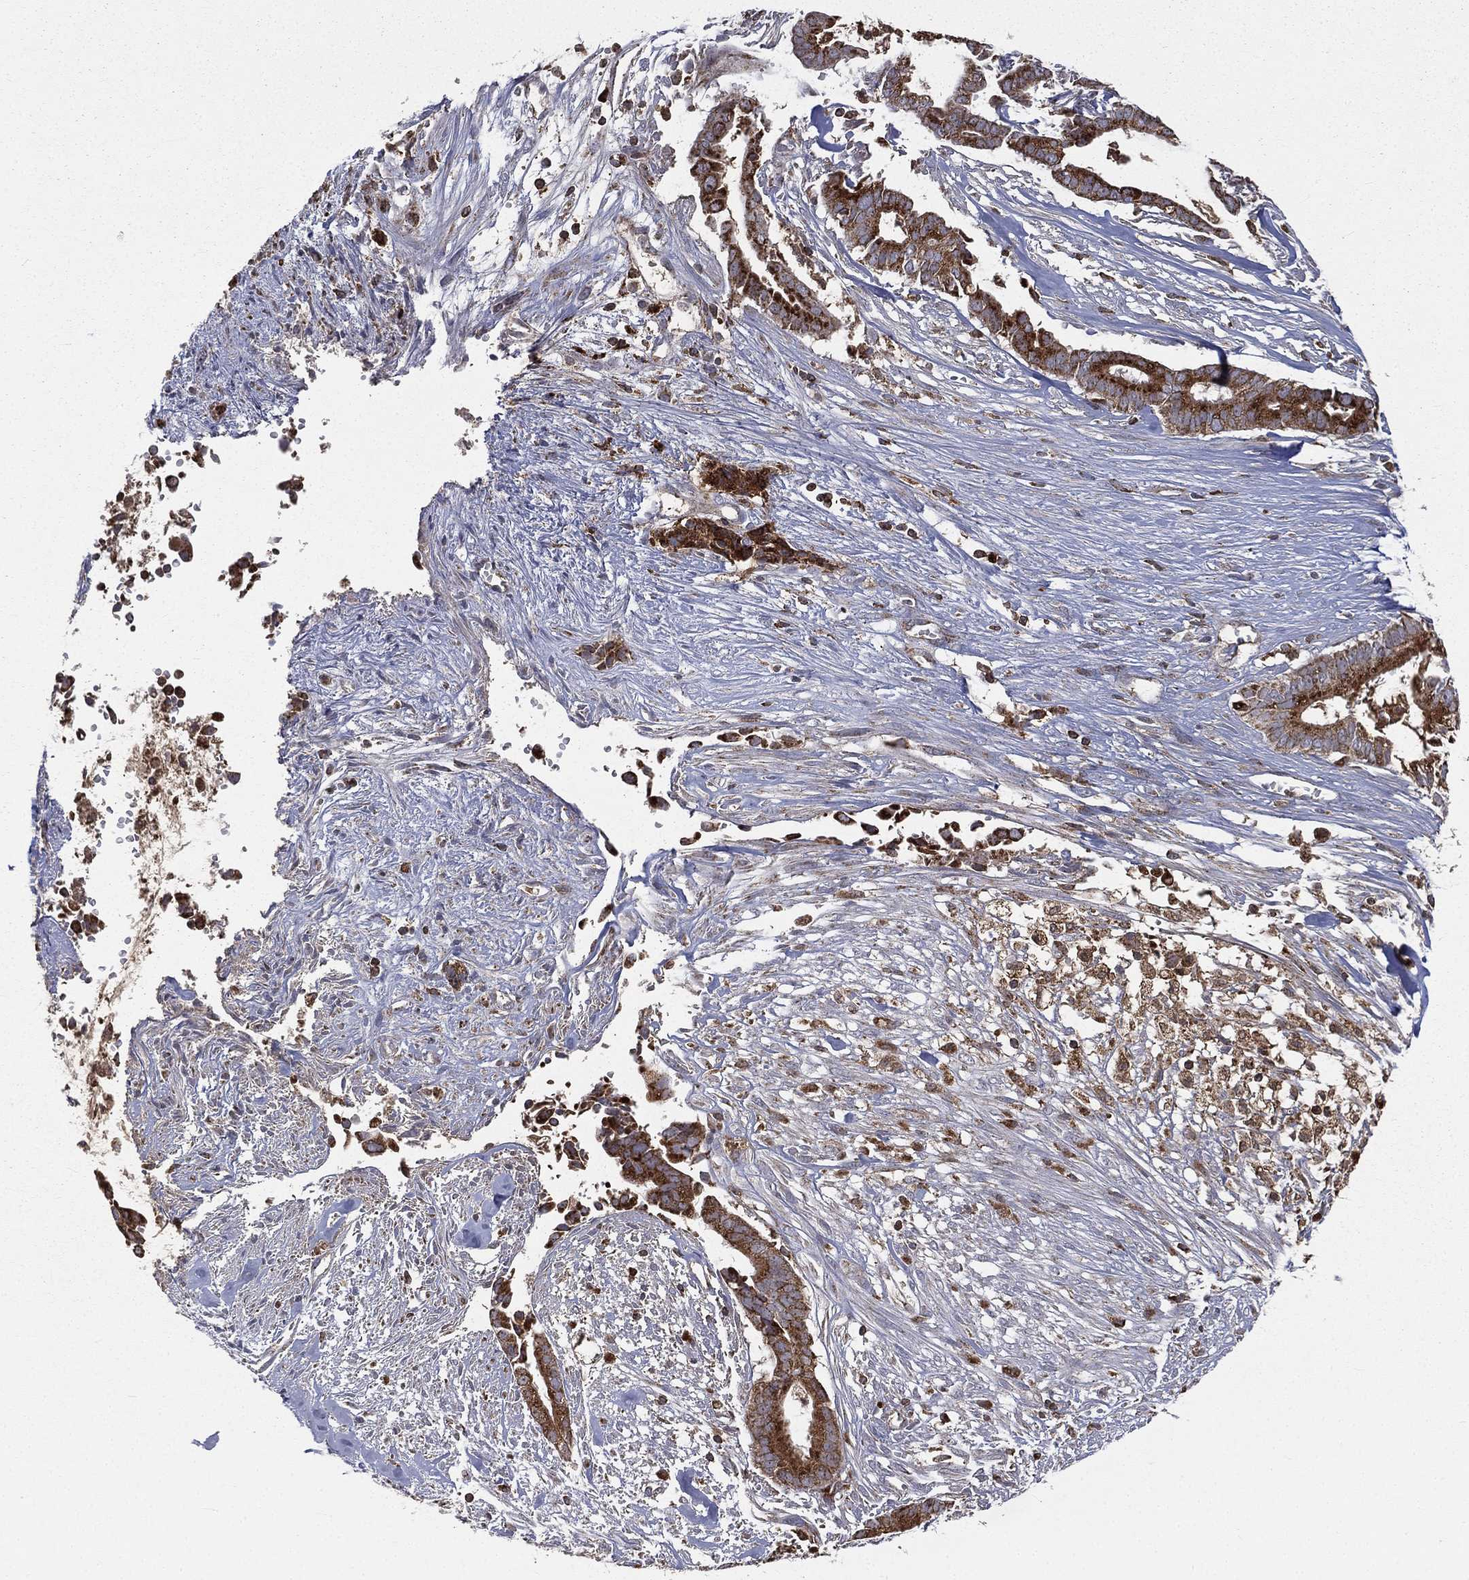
{"staining": {"intensity": "strong", "quantity": "25%-75%", "location": "cytoplasmic/membranous"}, "tissue": "pancreatic cancer", "cell_type": "Tumor cells", "image_type": "cancer", "snomed": [{"axis": "morphology", "description": "Adenocarcinoma, NOS"}, {"axis": "topography", "description": "Pancreas"}], "caption": "Protein analysis of pancreatic cancer tissue displays strong cytoplasmic/membranous staining in approximately 25%-75% of tumor cells.", "gene": "RIN3", "patient": {"sex": "male", "age": 61}}